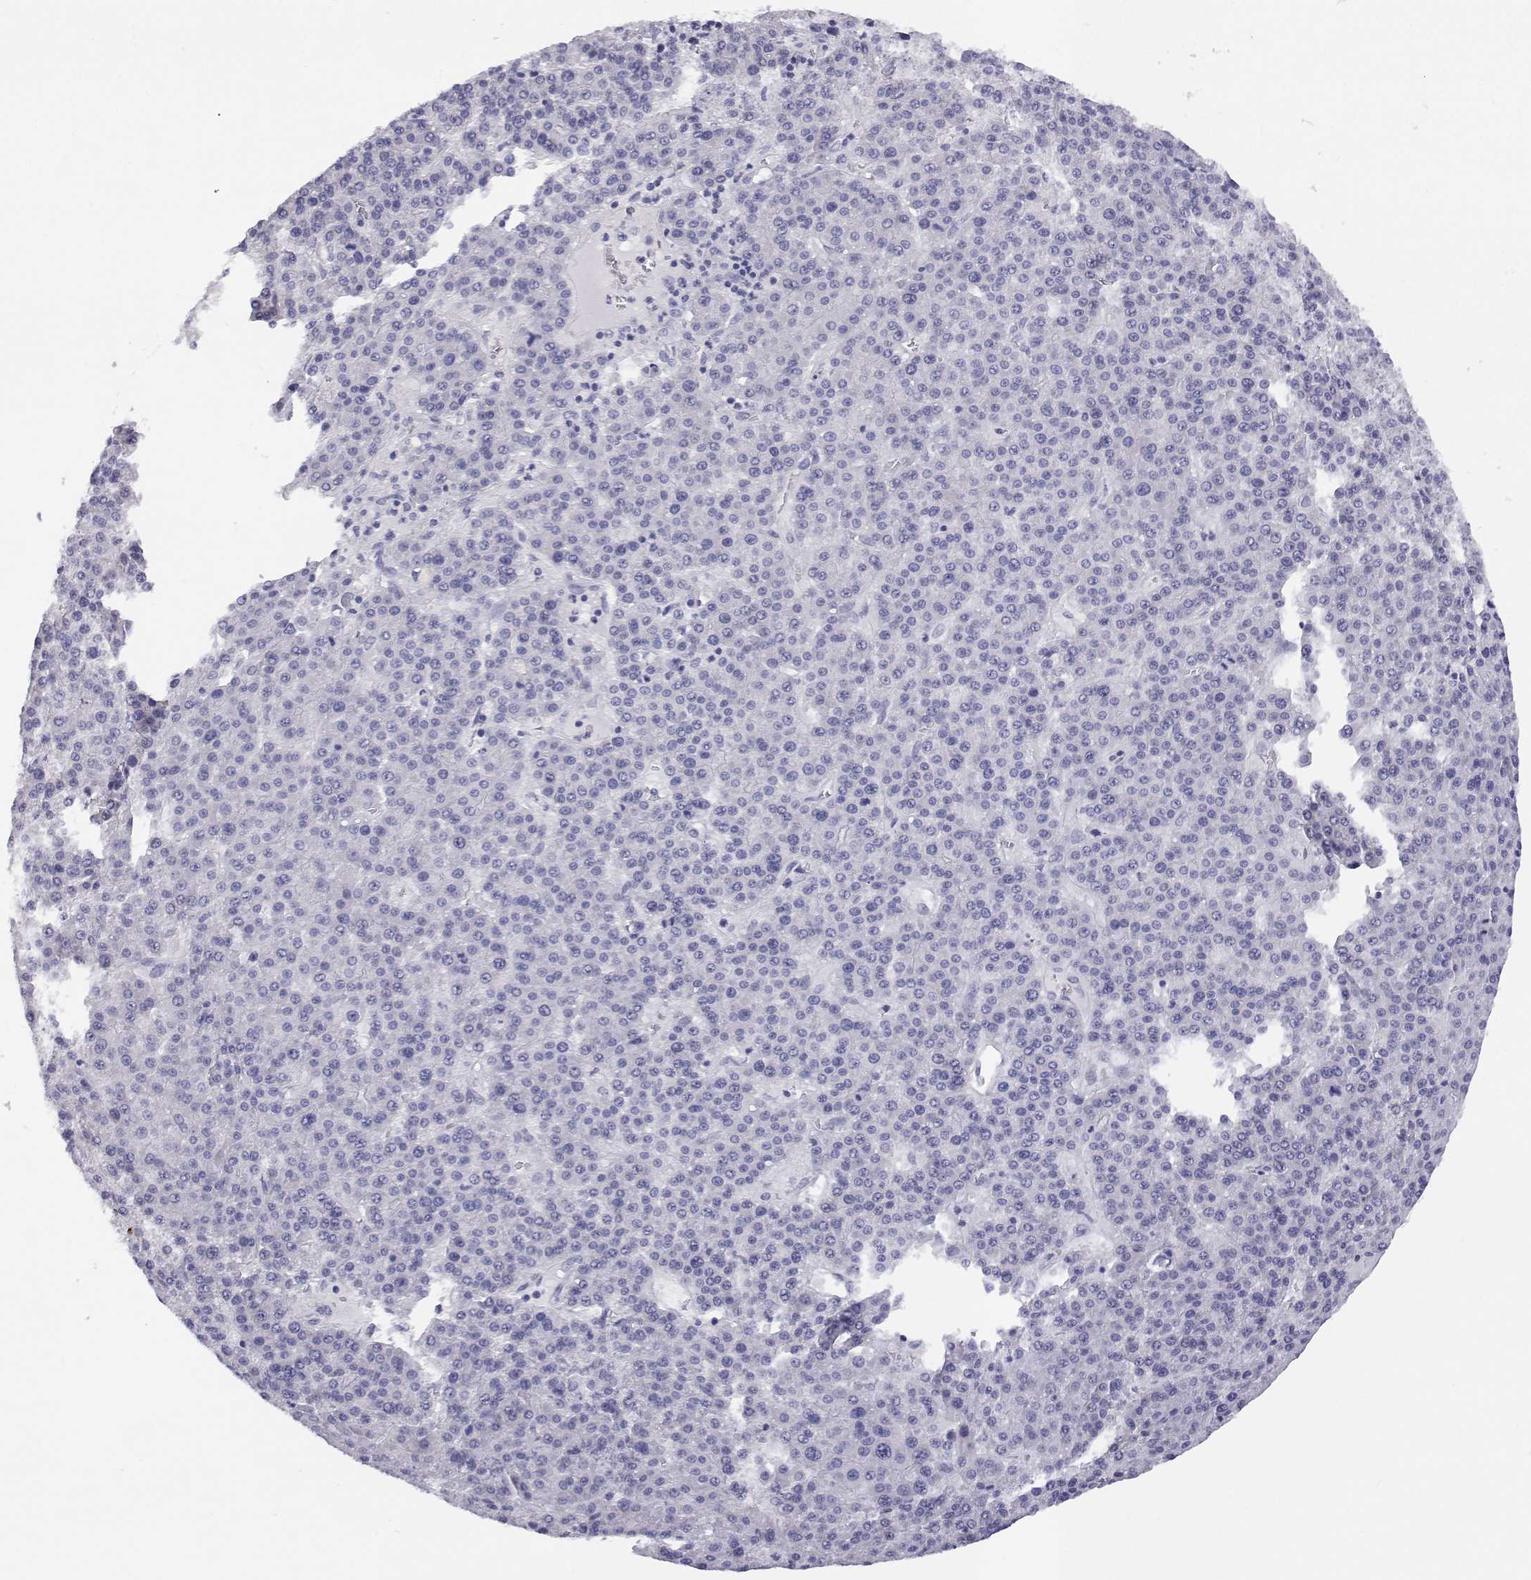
{"staining": {"intensity": "negative", "quantity": "none", "location": "none"}, "tissue": "liver cancer", "cell_type": "Tumor cells", "image_type": "cancer", "snomed": [{"axis": "morphology", "description": "Carcinoma, Hepatocellular, NOS"}, {"axis": "topography", "description": "Liver"}], "caption": "High magnification brightfield microscopy of liver cancer (hepatocellular carcinoma) stained with DAB (3,3'-diaminobenzidine) (brown) and counterstained with hematoxylin (blue): tumor cells show no significant positivity. Brightfield microscopy of IHC stained with DAB (brown) and hematoxylin (blue), captured at high magnification.", "gene": "ANKRD65", "patient": {"sex": "female", "age": 58}}